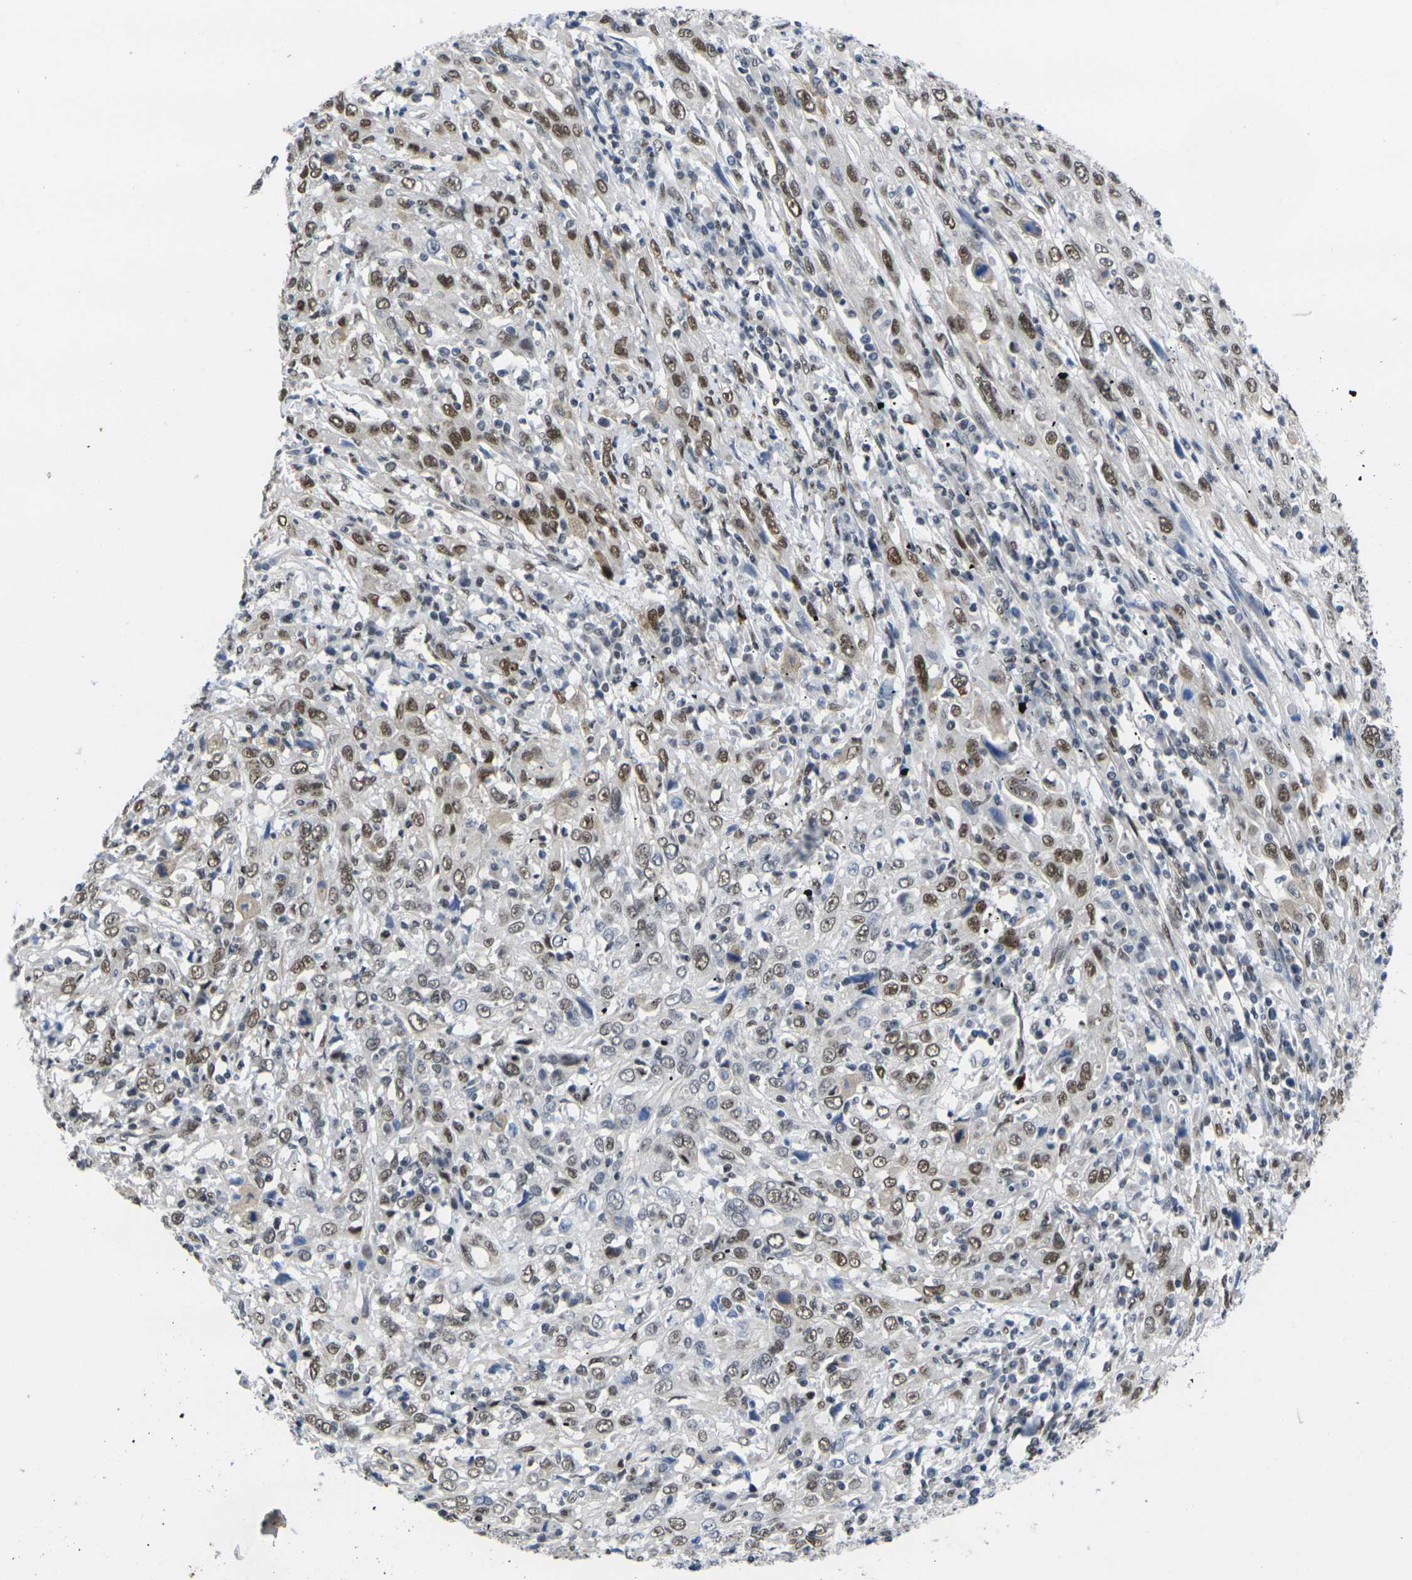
{"staining": {"intensity": "moderate", "quantity": "25%-75%", "location": "nuclear"}, "tissue": "cervical cancer", "cell_type": "Tumor cells", "image_type": "cancer", "snomed": [{"axis": "morphology", "description": "Squamous cell carcinoma, NOS"}, {"axis": "topography", "description": "Cervix"}], "caption": "The micrograph demonstrates staining of cervical cancer, revealing moderate nuclear protein staining (brown color) within tumor cells.", "gene": "RBM7", "patient": {"sex": "female", "age": 46}}